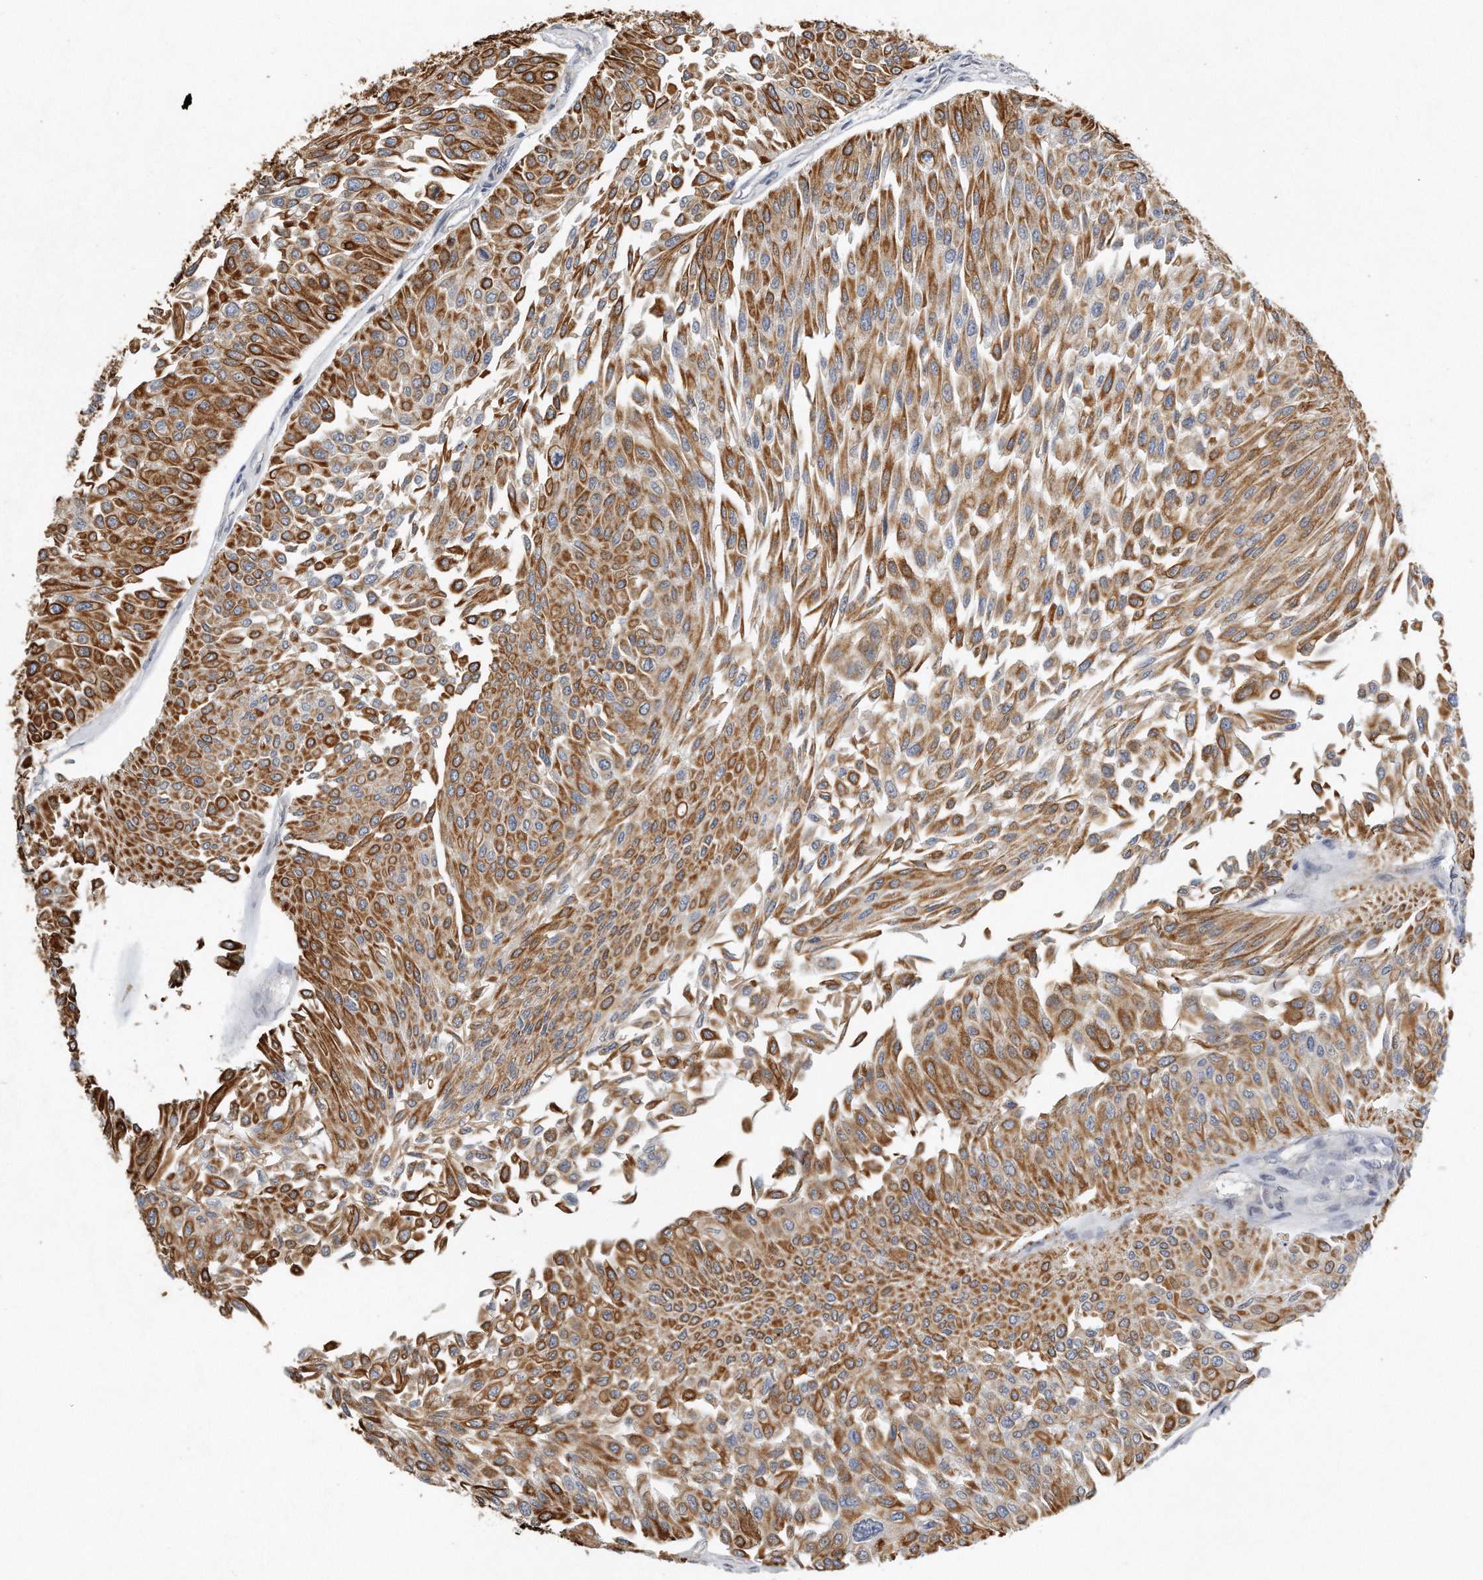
{"staining": {"intensity": "moderate", "quantity": ">75%", "location": "cytoplasmic/membranous"}, "tissue": "urothelial cancer", "cell_type": "Tumor cells", "image_type": "cancer", "snomed": [{"axis": "morphology", "description": "Urothelial carcinoma, Low grade"}, {"axis": "topography", "description": "Urinary bladder"}], "caption": "Brown immunohistochemical staining in urothelial cancer displays moderate cytoplasmic/membranous positivity in approximately >75% of tumor cells.", "gene": "CAMK1", "patient": {"sex": "male", "age": 67}}